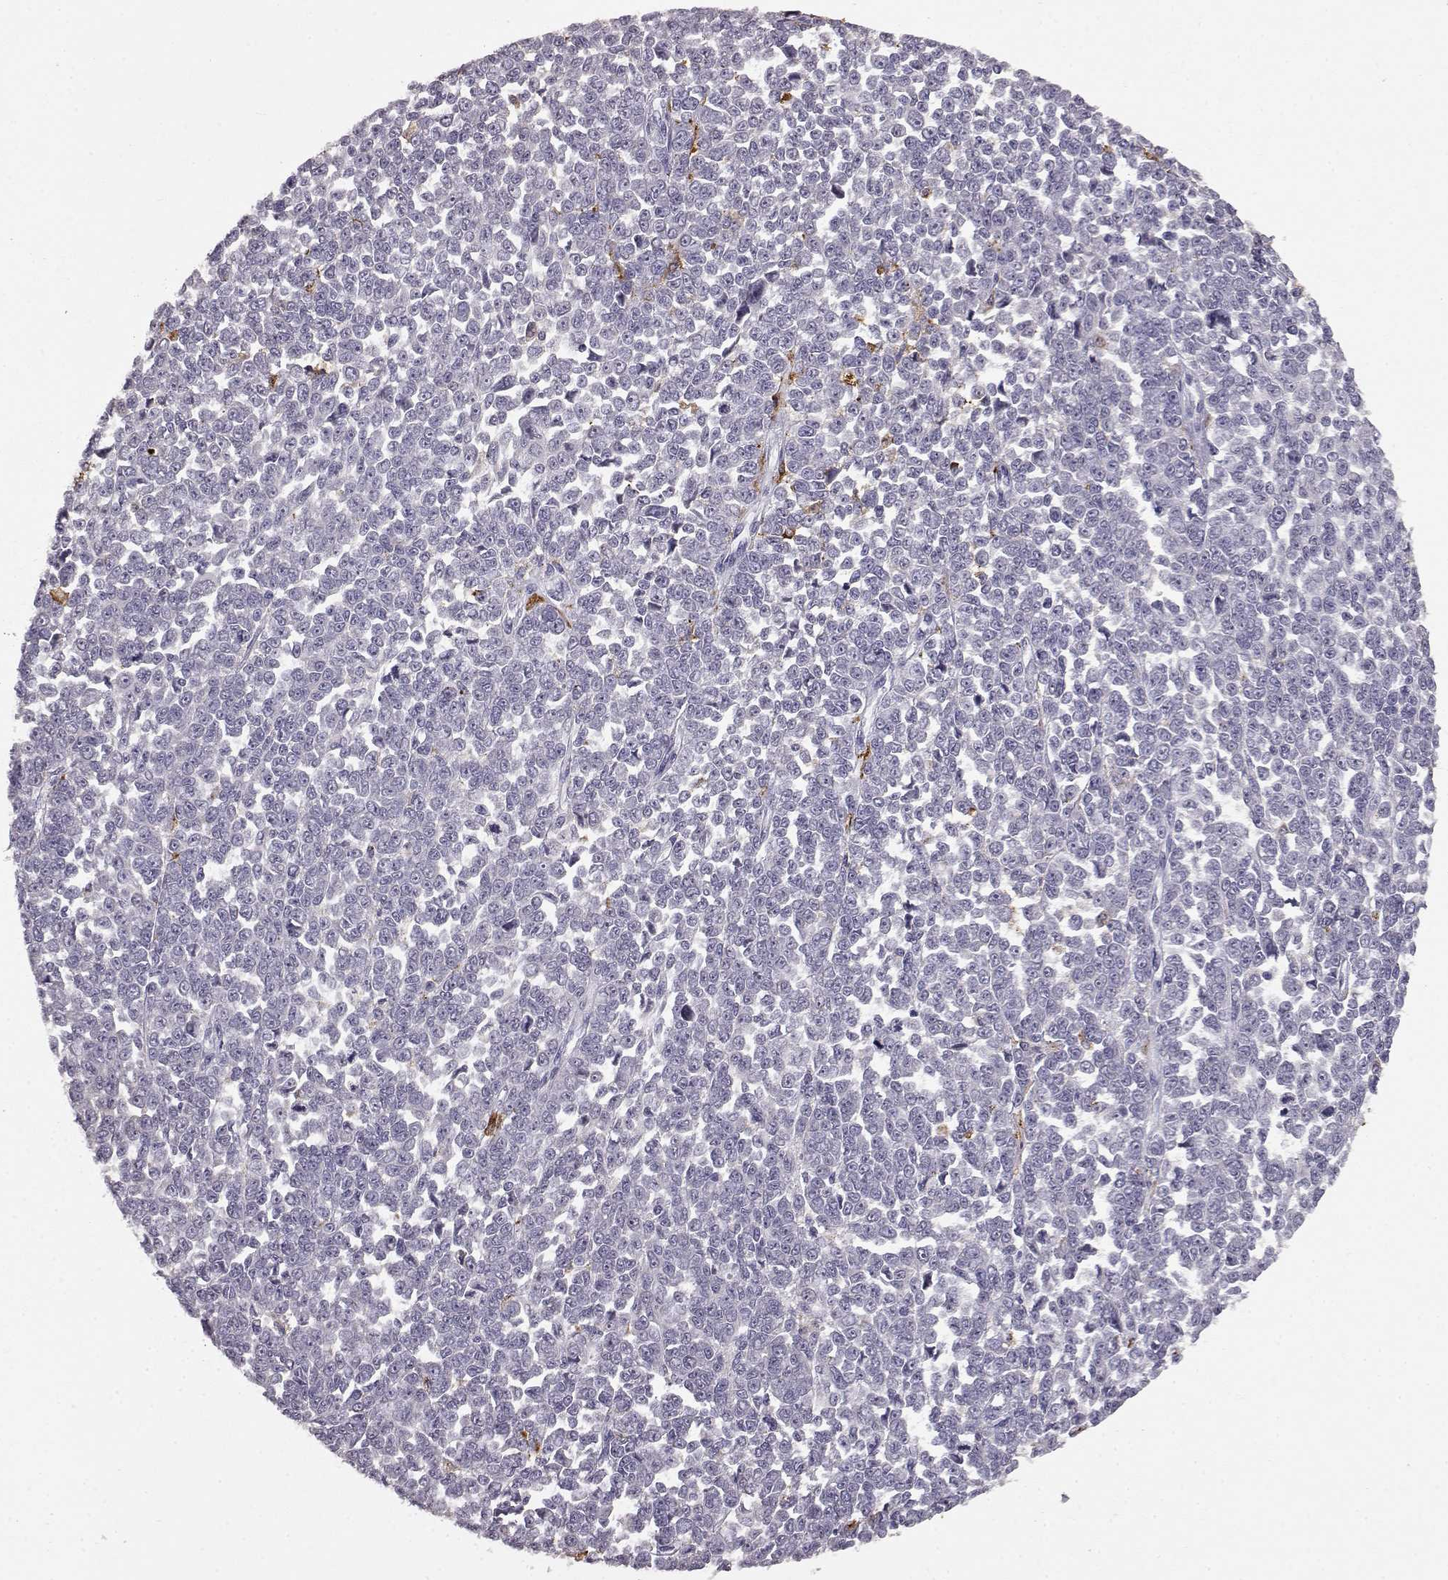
{"staining": {"intensity": "negative", "quantity": "none", "location": "none"}, "tissue": "melanoma", "cell_type": "Tumor cells", "image_type": "cancer", "snomed": [{"axis": "morphology", "description": "Malignant melanoma, NOS"}, {"axis": "topography", "description": "Skin"}], "caption": "A high-resolution photomicrograph shows immunohistochemistry staining of melanoma, which reveals no significant staining in tumor cells.", "gene": "CCNF", "patient": {"sex": "female", "age": 95}}